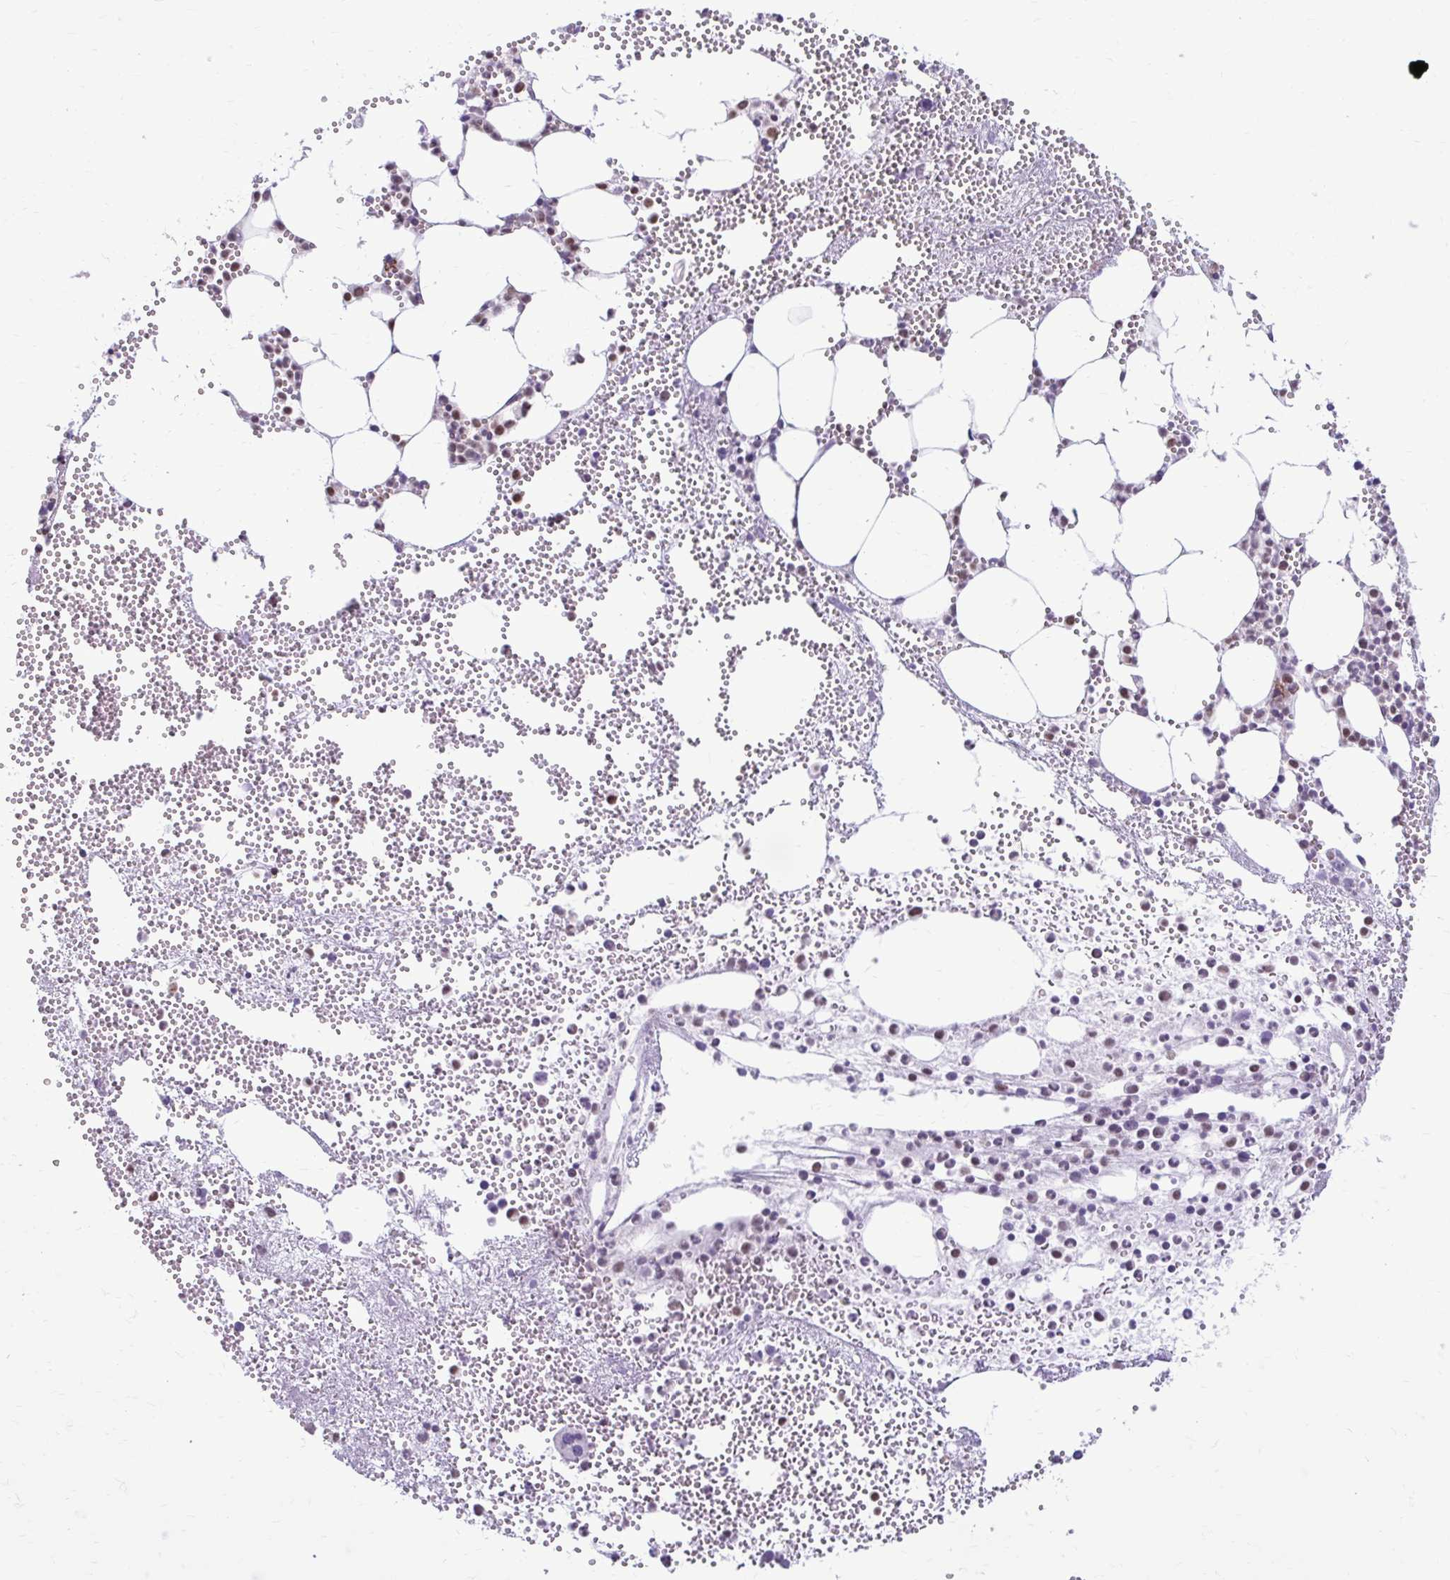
{"staining": {"intensity": "strong", "quantity": "<25%", "location": "cytoplasmic/membranous"}, "tissue": "bone marrow", "cell_type": "Hematopoietic cells", "image_type": "normal", "snomed": [{"axis": "morphology", "description": "Normal tissue, NOS"}, {"axis": "topography", "description": "Bone marrow"}], "caption": "Benign bone marrow reveals strong cytoplasmic/membranous expression in approximately <25% of hematopoietic cells, visualized by immunohistochemistry.", "gene": "PROSER1", "patient": {"sex": "female", "age": 57}}